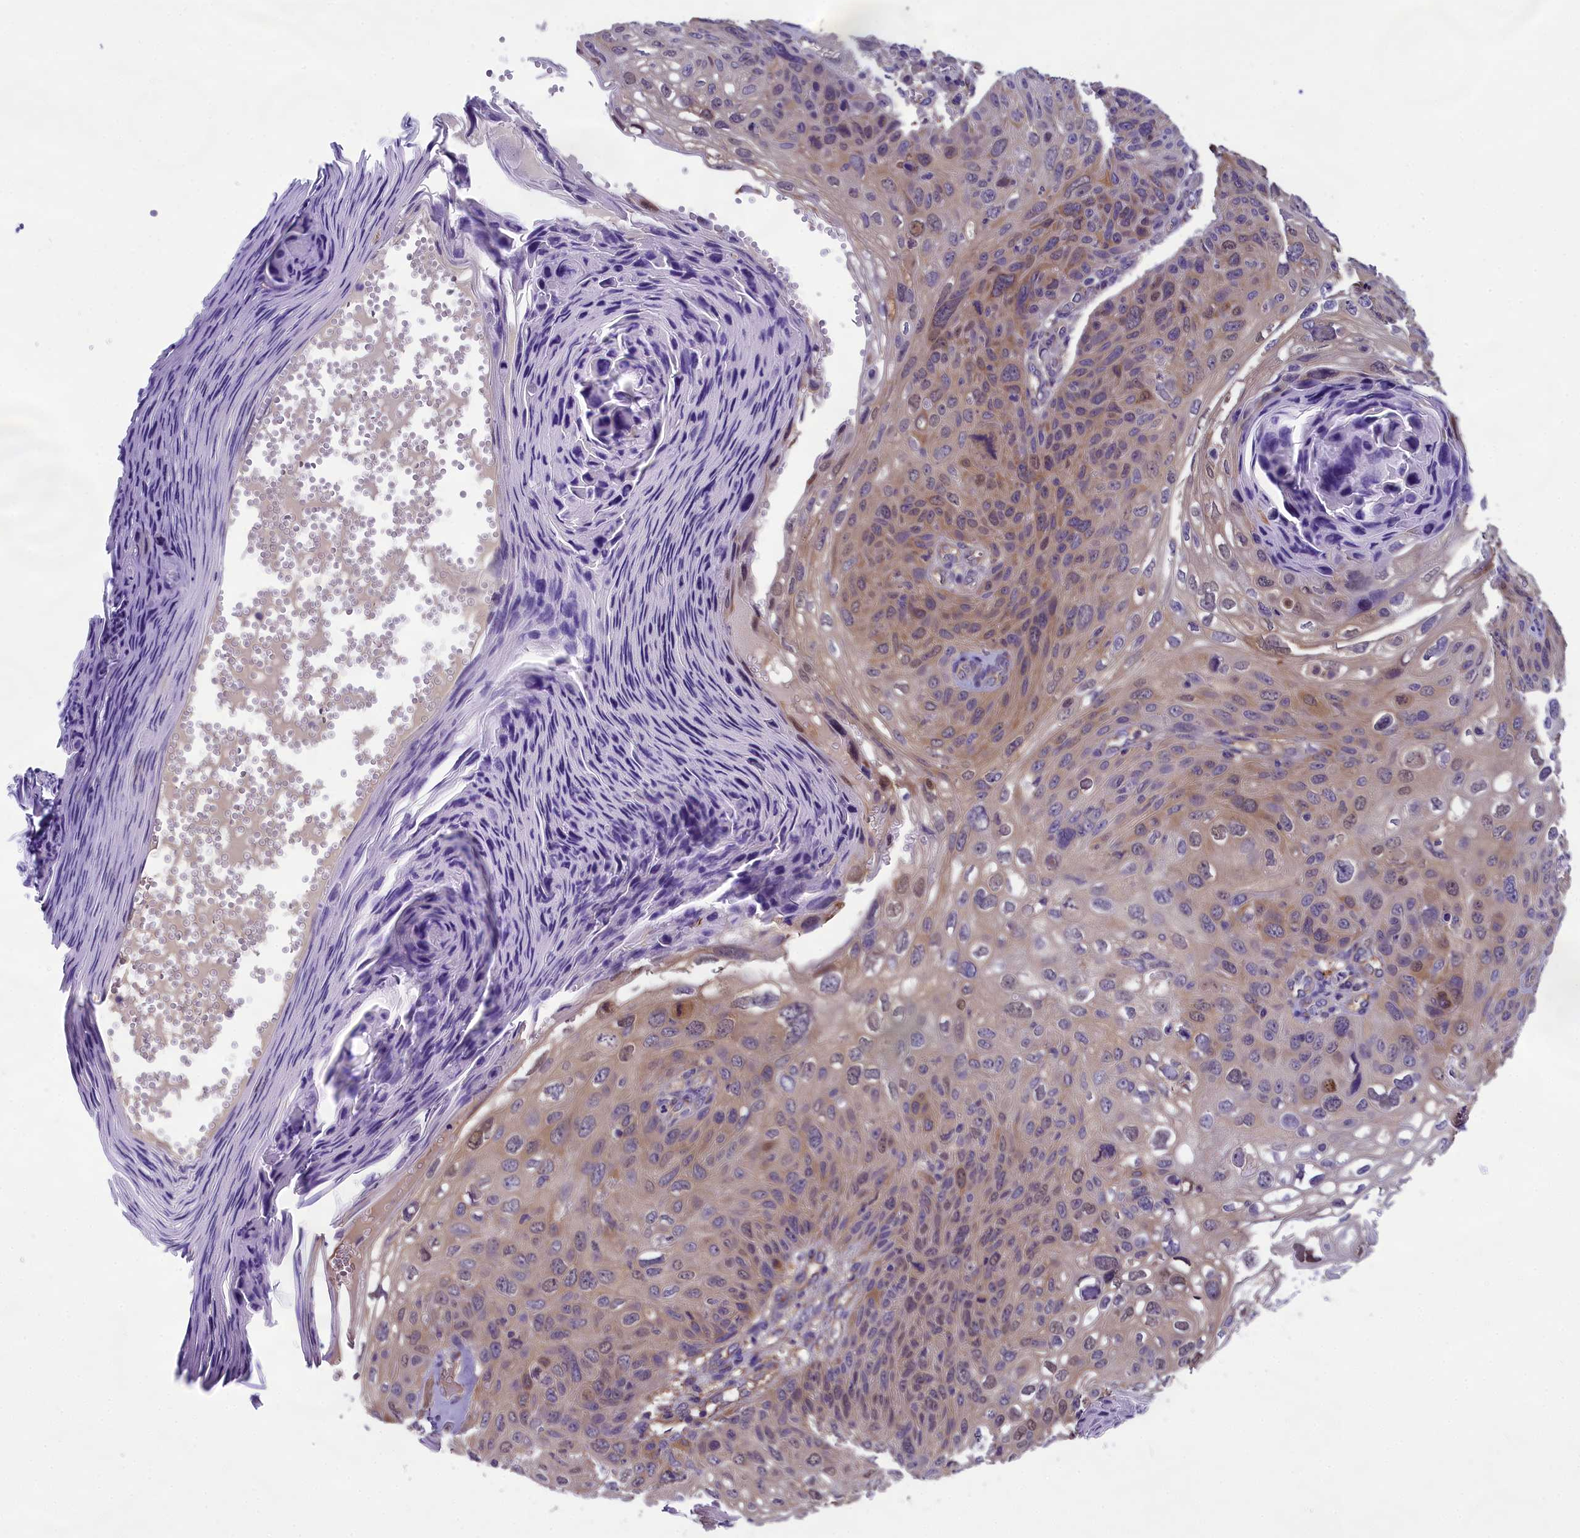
{"staining": {"intensity": "weak", "quantity": ">75%", "location": "cytoplasmic/membranous,nuclear"}, "tissue": "skin cancer", "cell_type": "Tumor cells", "image_type": "cancer", "snomed": [{"axis": "morphology", "description": "Squamous cell carcinoma, NOS"}, {"axis": "topography", "description": "Skin"}], "caption": "About >75% of tumor cells in human skin cancer (squamous cell carcinoma) exhibit weak cytoplasmic/membranous and nuclear protein staining as visualized by brown immunohistochemical staining.", "gene": "ABCC8", "patient": {"sex": "female", "age": 90}}